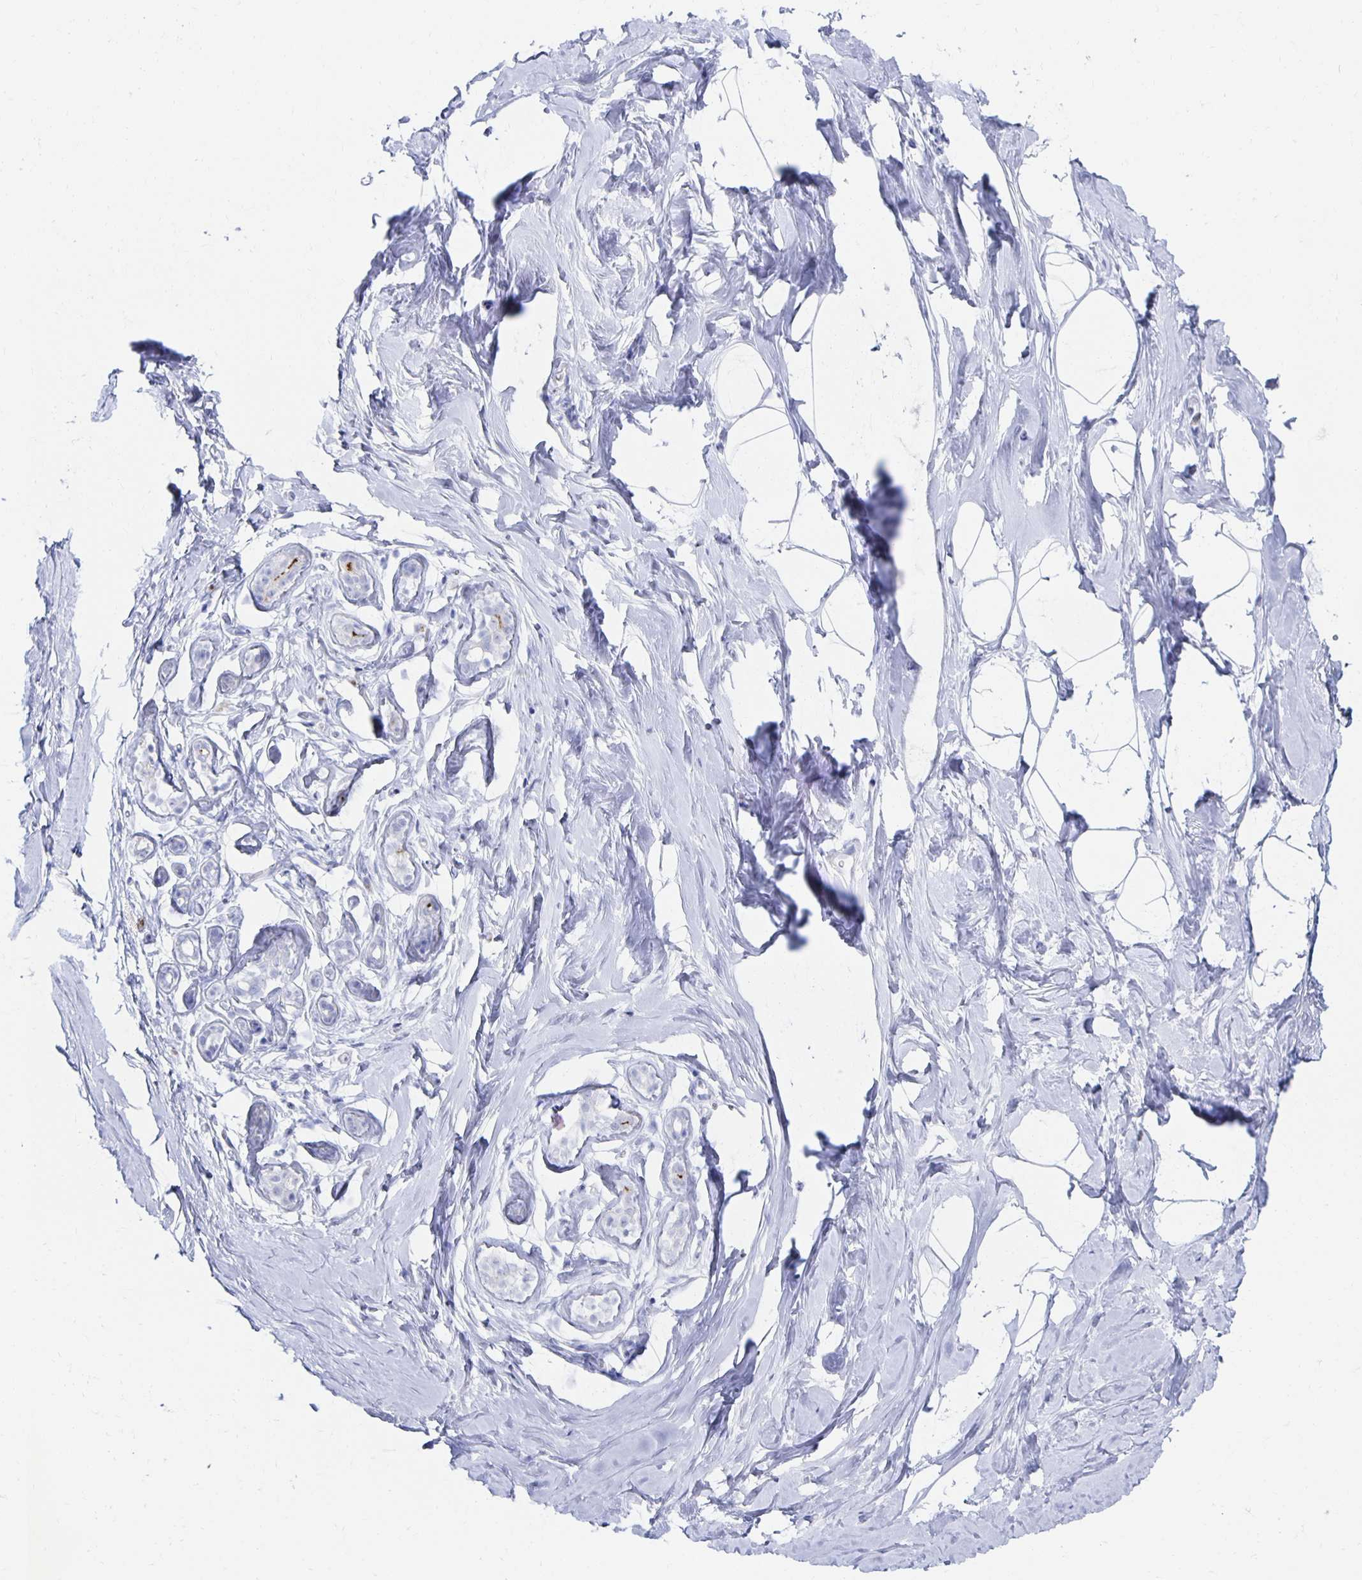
{"staining": {"intensity": "negative", "quantity": "none", "location": "none"}, "tissue": "breast", "cell_type": "Adipocytes", "image_type": "normal", "snomed": [{"axis": "morphology", "description": "Normal tissue, NOS"}, {"axis": "topography", "description": "Breast"}], "caption": "Adipocytes show no significant protein expression in benign breast.", "gene": "PRDM7", "patient": {"sex": "female", "age": 32}}